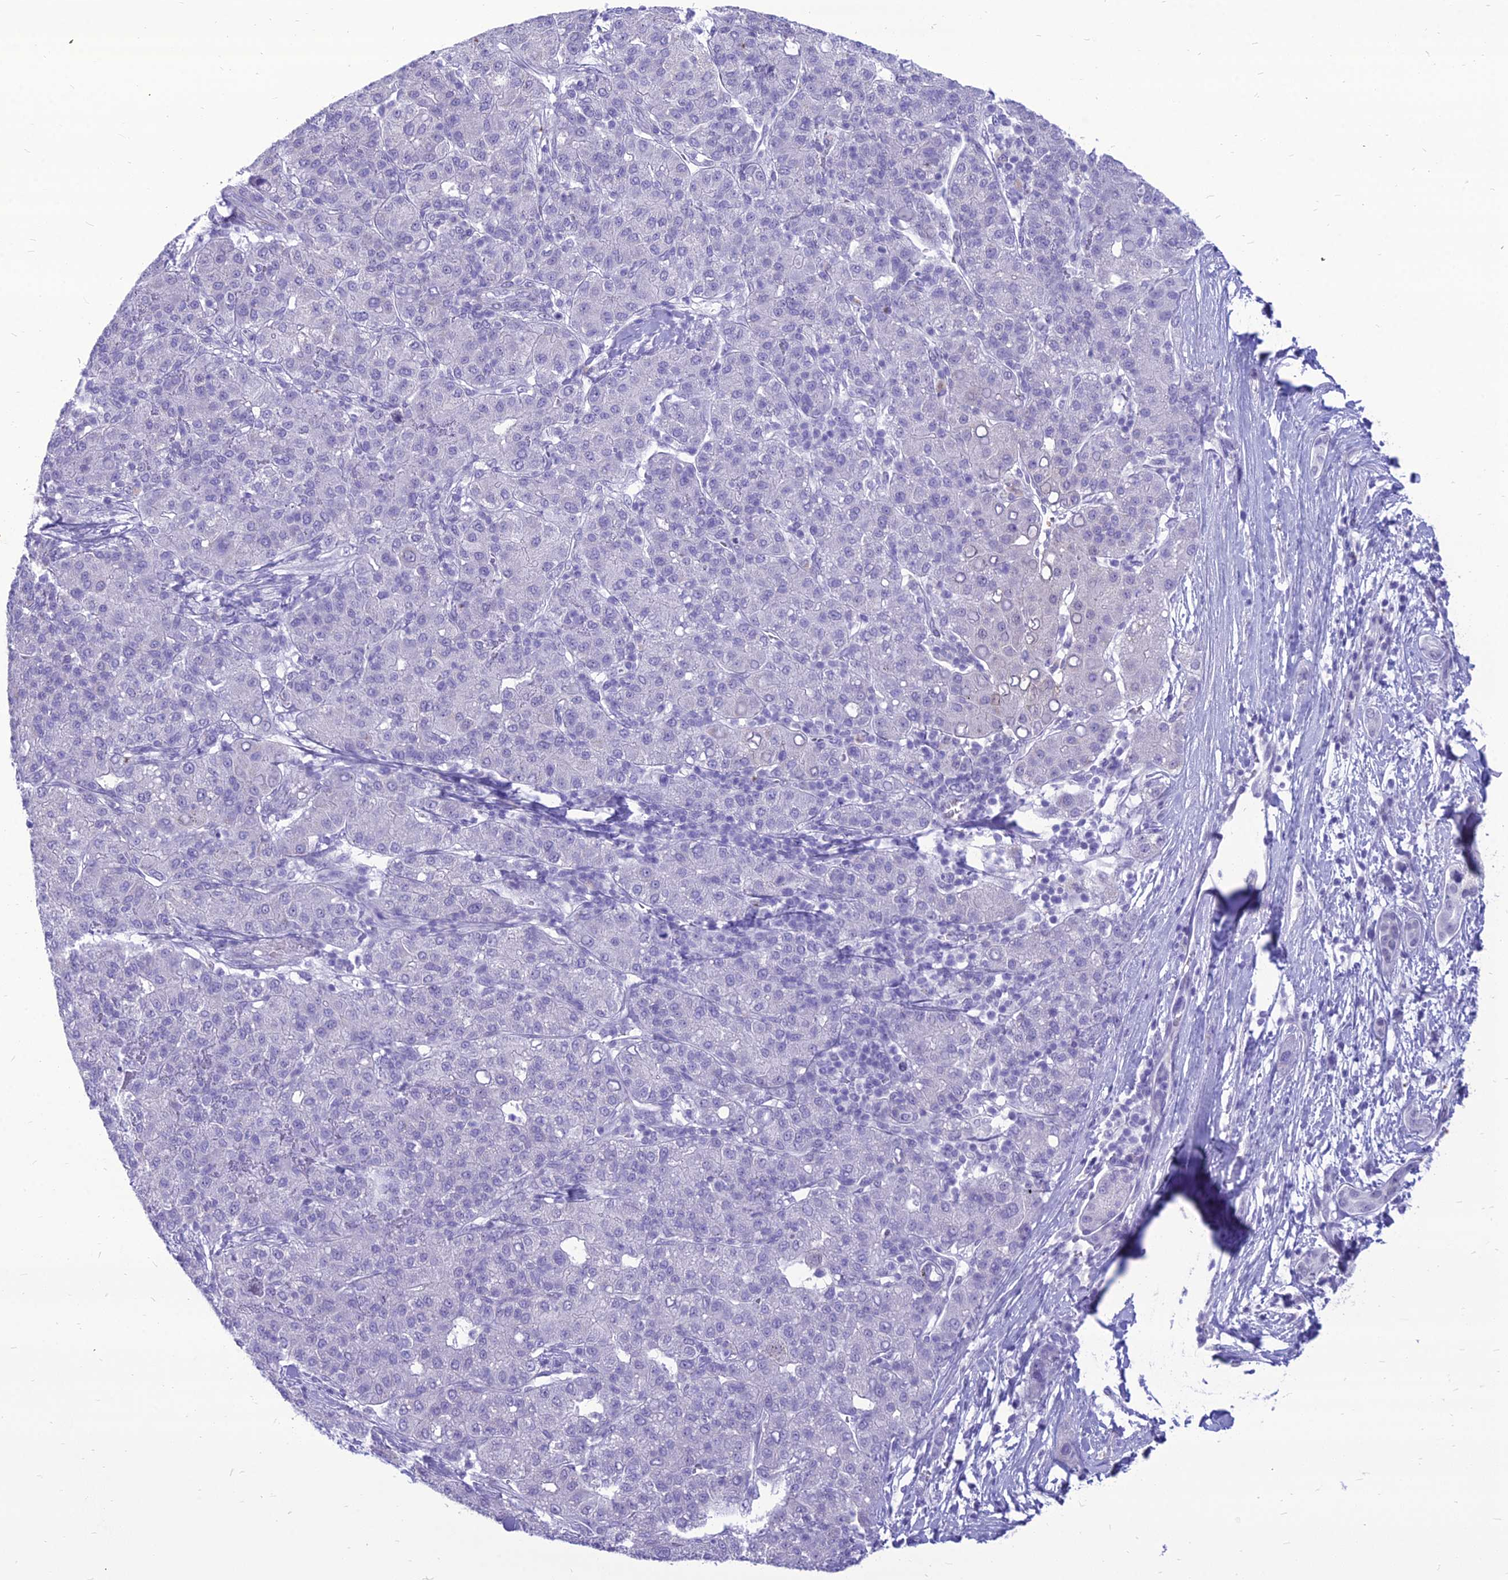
{"staining": {"intensity": "negative", "quantity": "none", "location": "none"}, "tissue": "liver cancer", "cell_type": "Tumor cells", "image_type": "cancer", "snomed": [{"axis": "morphology", "description": "Carcinoma, Hepatocellular, NOS"}, {"axis": "topography", "description": "Liver"}], "caption": "DAB immunohistochemical staining of liver hepatocellular carcinoma reveals no significant expression in tumor cells.", "gene": "DHX40", "patient": {"sex": "male", "age": 65}}